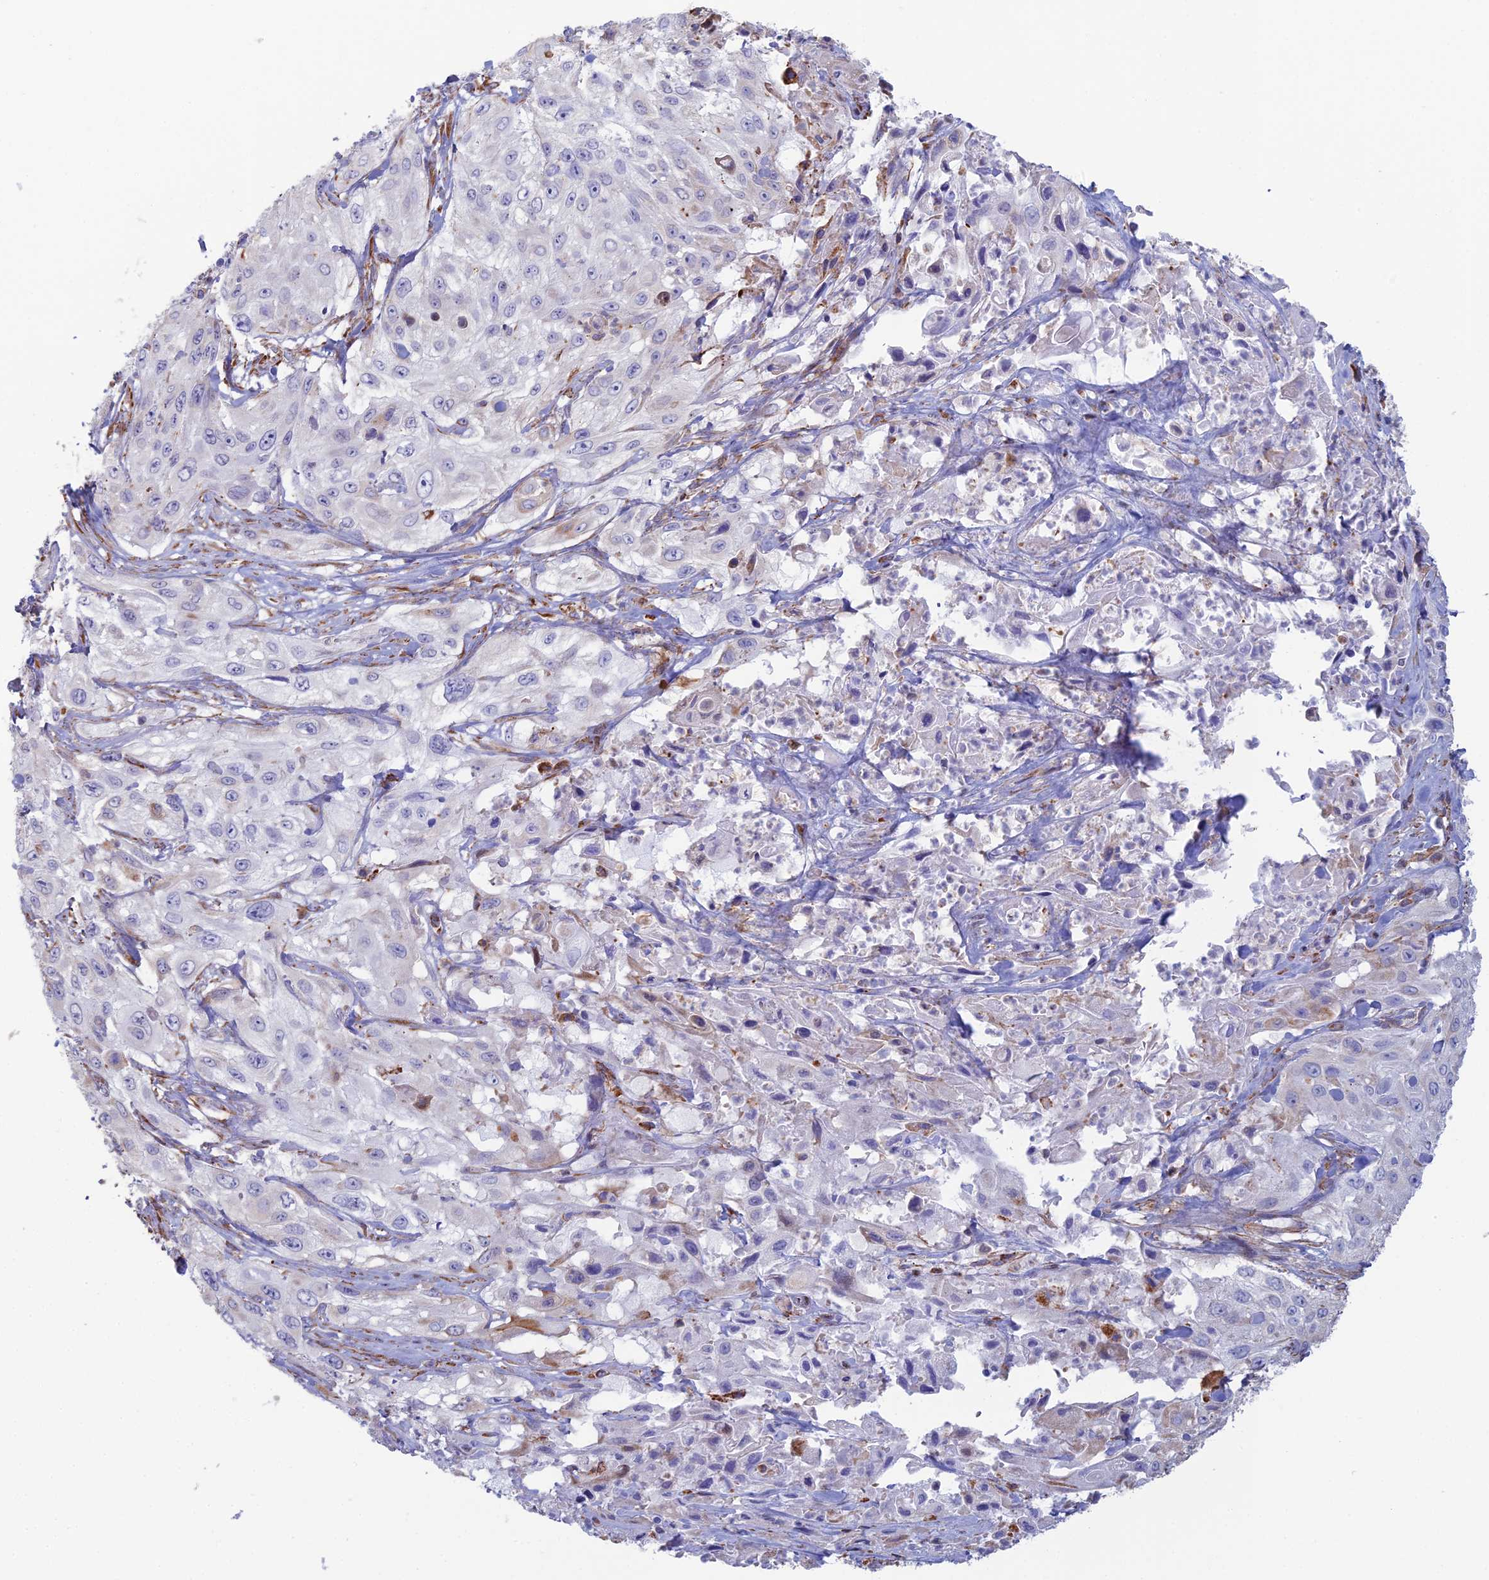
{"staining": {"intensity": "negative", "quantity": "none", "location": "none"}, "tissue": "cervical cancer", "cell_type": "Tumor cells", "image_type": "cancer", "snomed": [{"axis": "morphology", "description": "Squamous cell carcinoma, NOS"}, {"axis": "topography", "description": "Cervix"}], "caption": "This is a image of immunohistochemistry staining of cervical squamous cell carcinoma, which shows no positivity in tumor cells.", "gene": "CLVS2", "patient": {"sex": "female", "age": 42}}